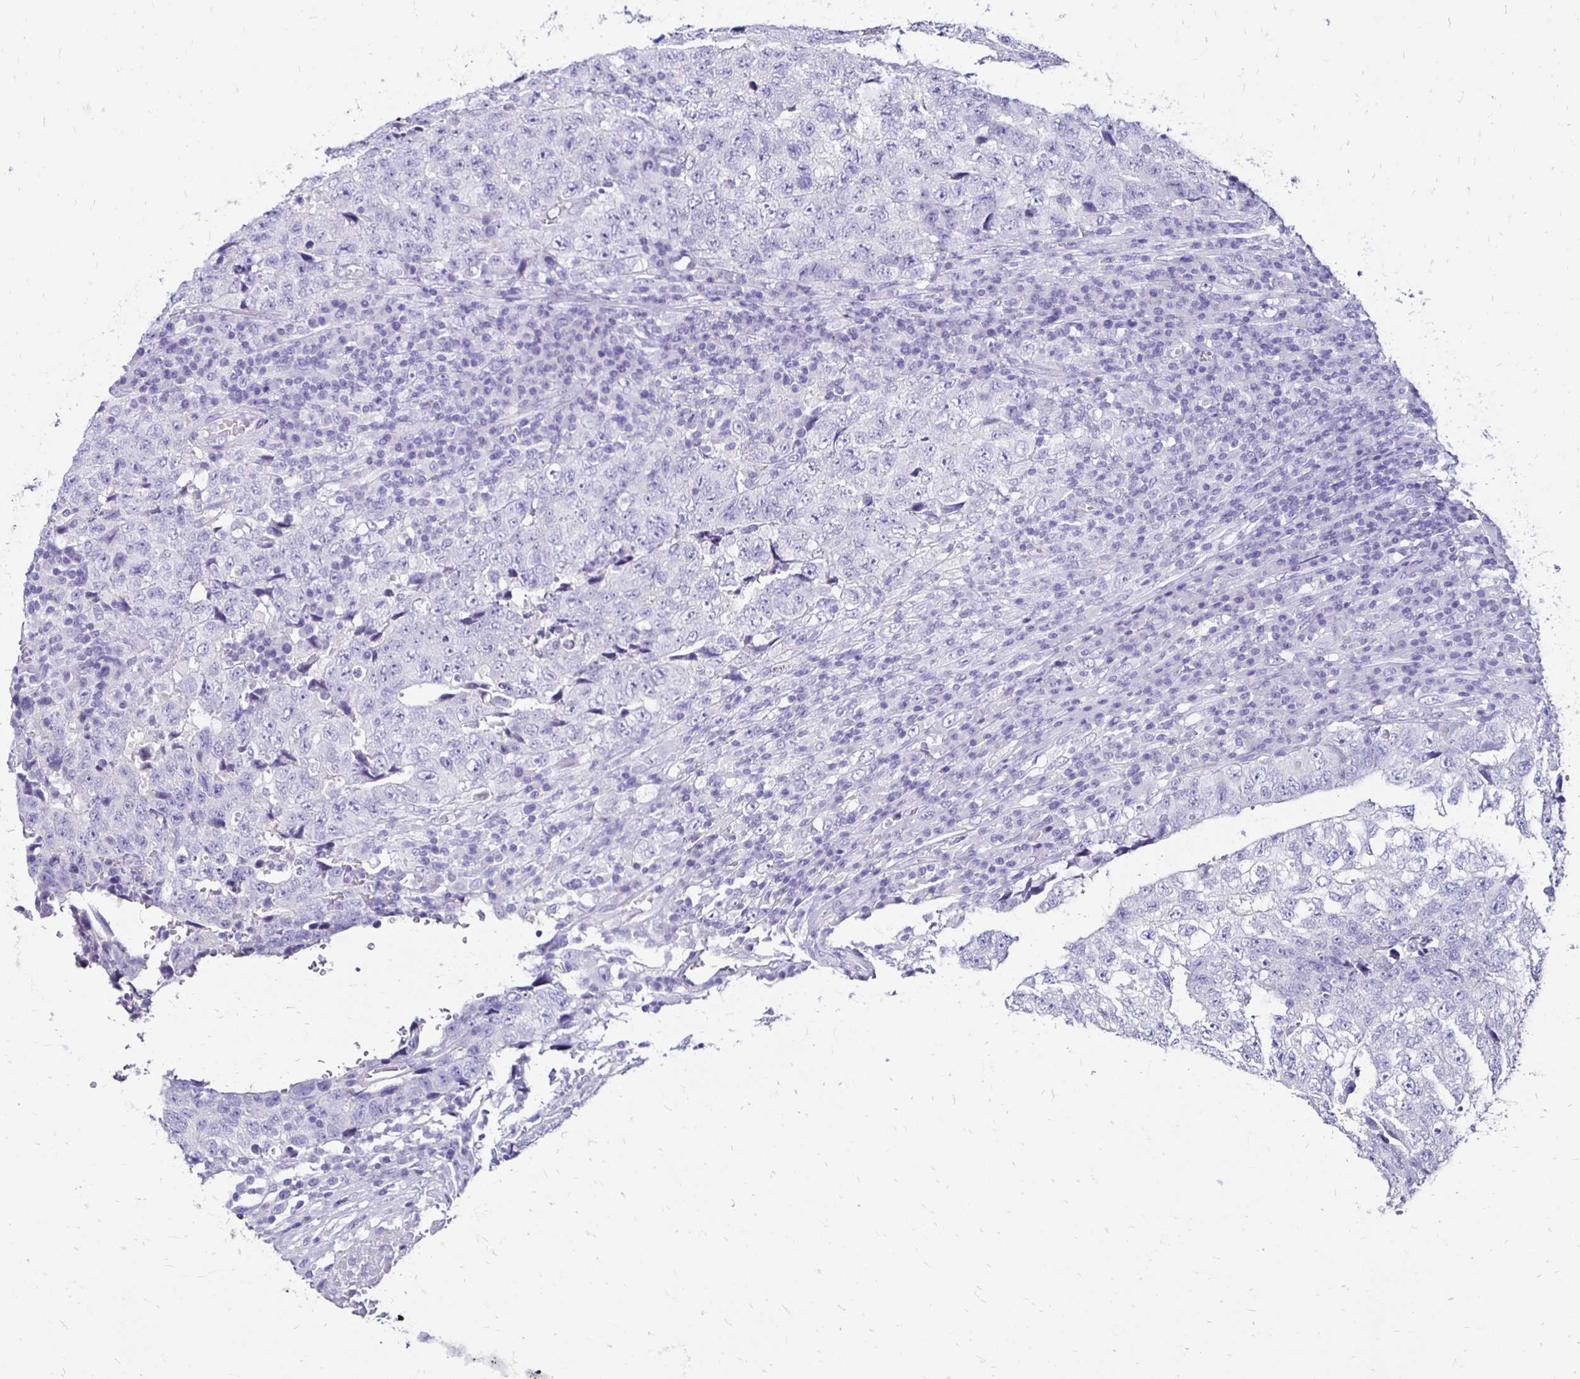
{"staining": {"intensity": "negative", "quantity": "none", "location": "none"}, "tissue": "testis cancer", "cell_type": "Tumor cells", "image_type": "cancer", "snomed": [{"axis": "morphology", "description": "Necrosis, NOS"}, {"axis": "morphology", "description": "Carcinoma, Embryonal, NOS"}, {"axis": "topography", "description": "Testis"}], "caption": "This is an IHC image of human embryonal carcinoma (testis). There is no positivity in tumor cells.", "gene": "KCNT1", "patient": {"sex": "male", "age": 19}}